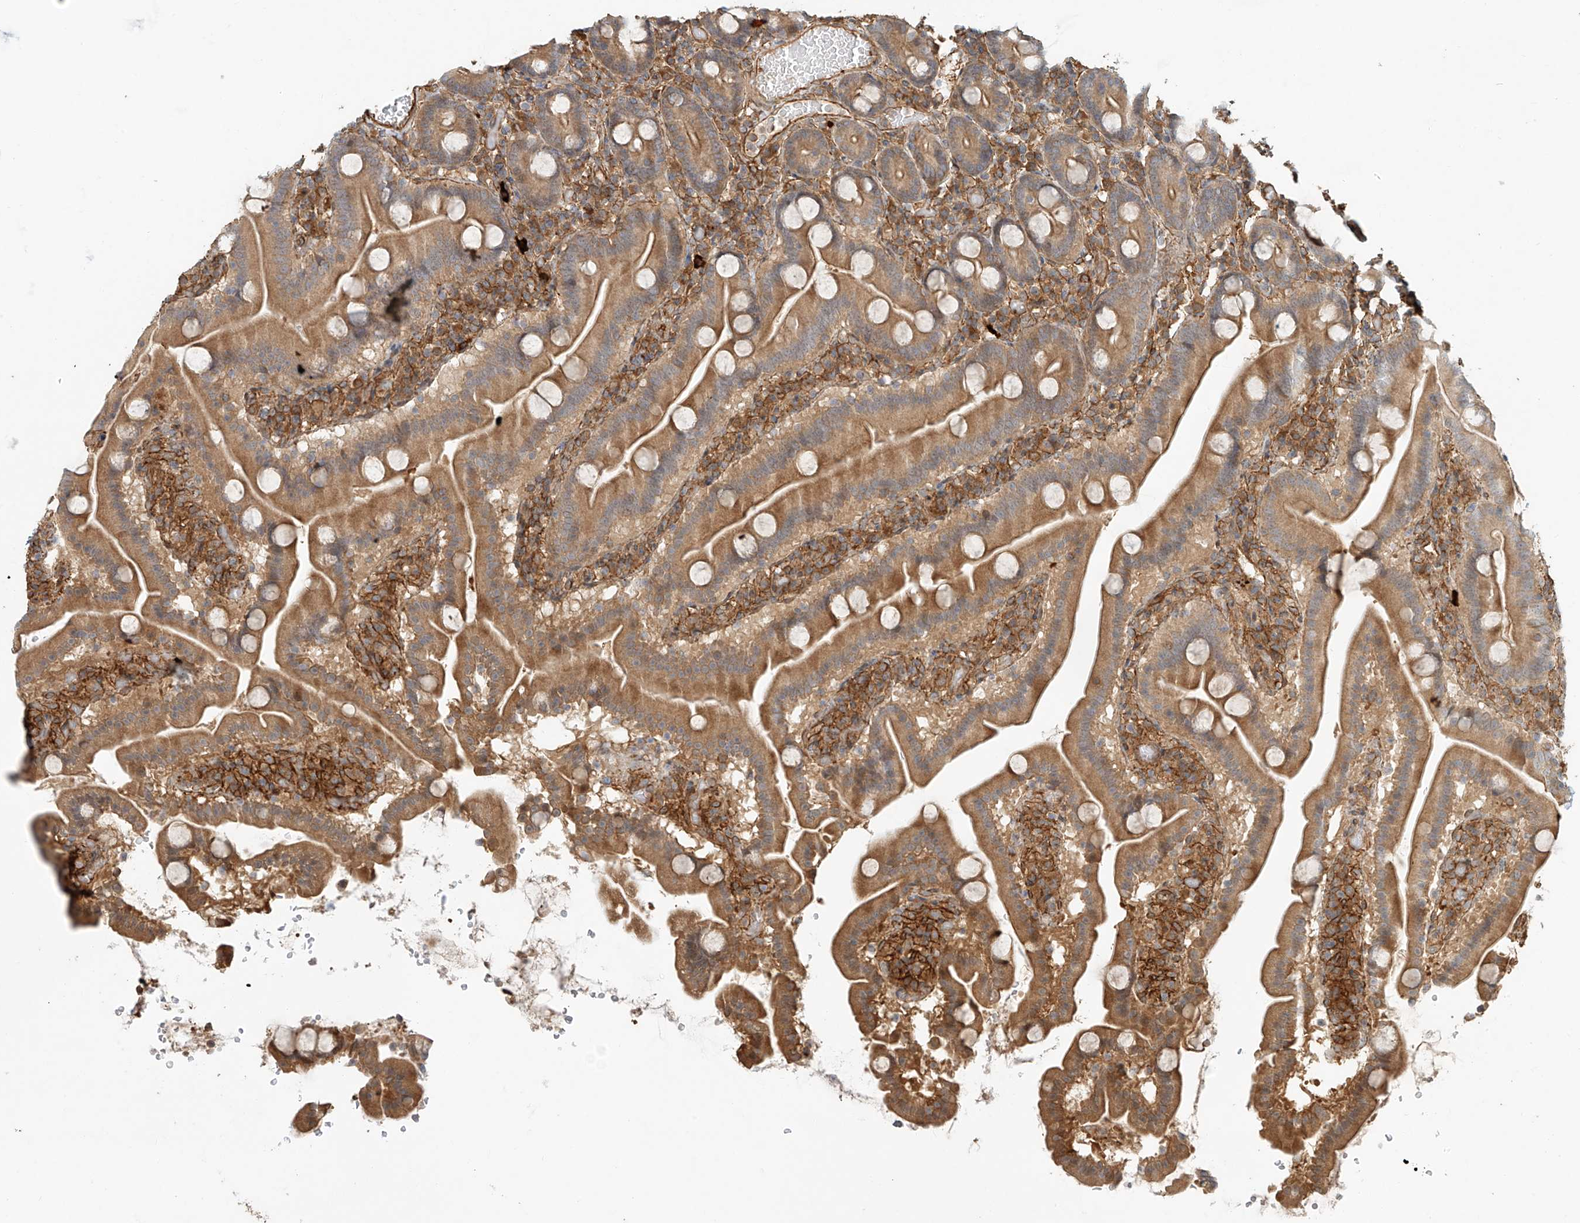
{"staining": {"intensity": "moderate", "quantity": ">75%", "location": "cytoplasmic/membranous"}, "tissue": "duodenum", "cell_type": "Glandular cells", "image_type": "normal", "snomed": [{"axis": "morphology", "description": "Normal tissue, NOS"}, {"axis": "topography", "description": "Duodenum"}], "caption": "Normal duodenum shows moderate cytoplasmic/membranous expression in approximately >75% of glandular cells (Stains: DAB in brown, nuclei in blue, Microscopy: brightfield microscopy at high magnification)..", "gene": "CSMD3", "patient": {"sex": "male", "age": 55}}